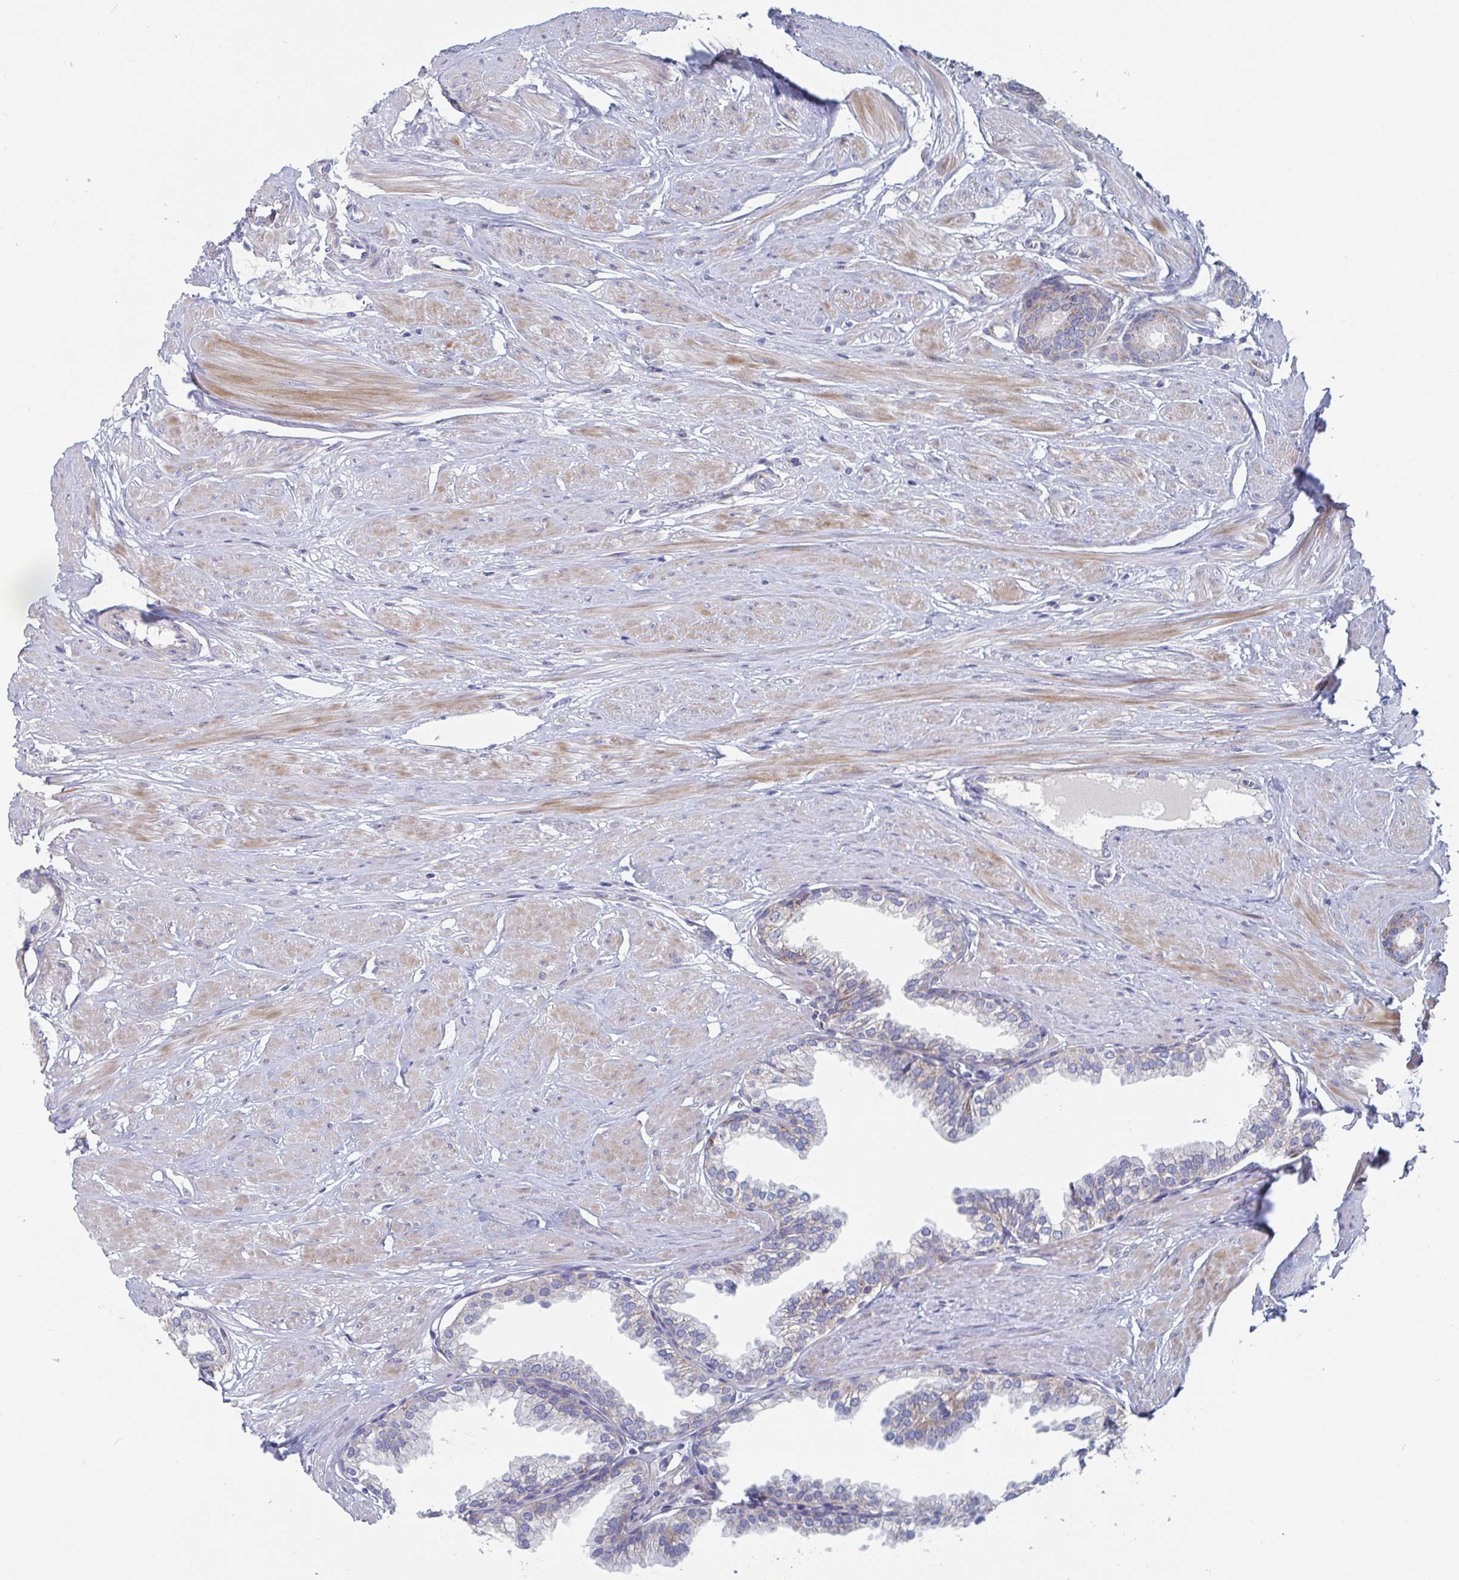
{"staining": {"intensity": "strong", "quantity": "<25%", "location": "cytoplasmic/membranous"}, "tissue": "prostate", "cell_type": "Glandular cells", "image_type": "normal", "snomed": [{"axis": "morphology", "description": "Normal tissue, NOS"}, {"axis": "topography", "description": "Prostate"}, {"axis": "topography", "description": "Peripheral nerve tissue"}], "caption": "Immunohistochemical staining of unremarkable prostate exhibits medium levels of strong cytoplasmic/membranous positivity in about <25% of glandular cells. The protein is stained brown, and the nuclei are stained in blue (DAB (3,3'-diaminobenzidine) IHC with brightfield microscopy, high magnification).", "gene": "MRPL53", "patient": {"sex": "male", "age": 55}}